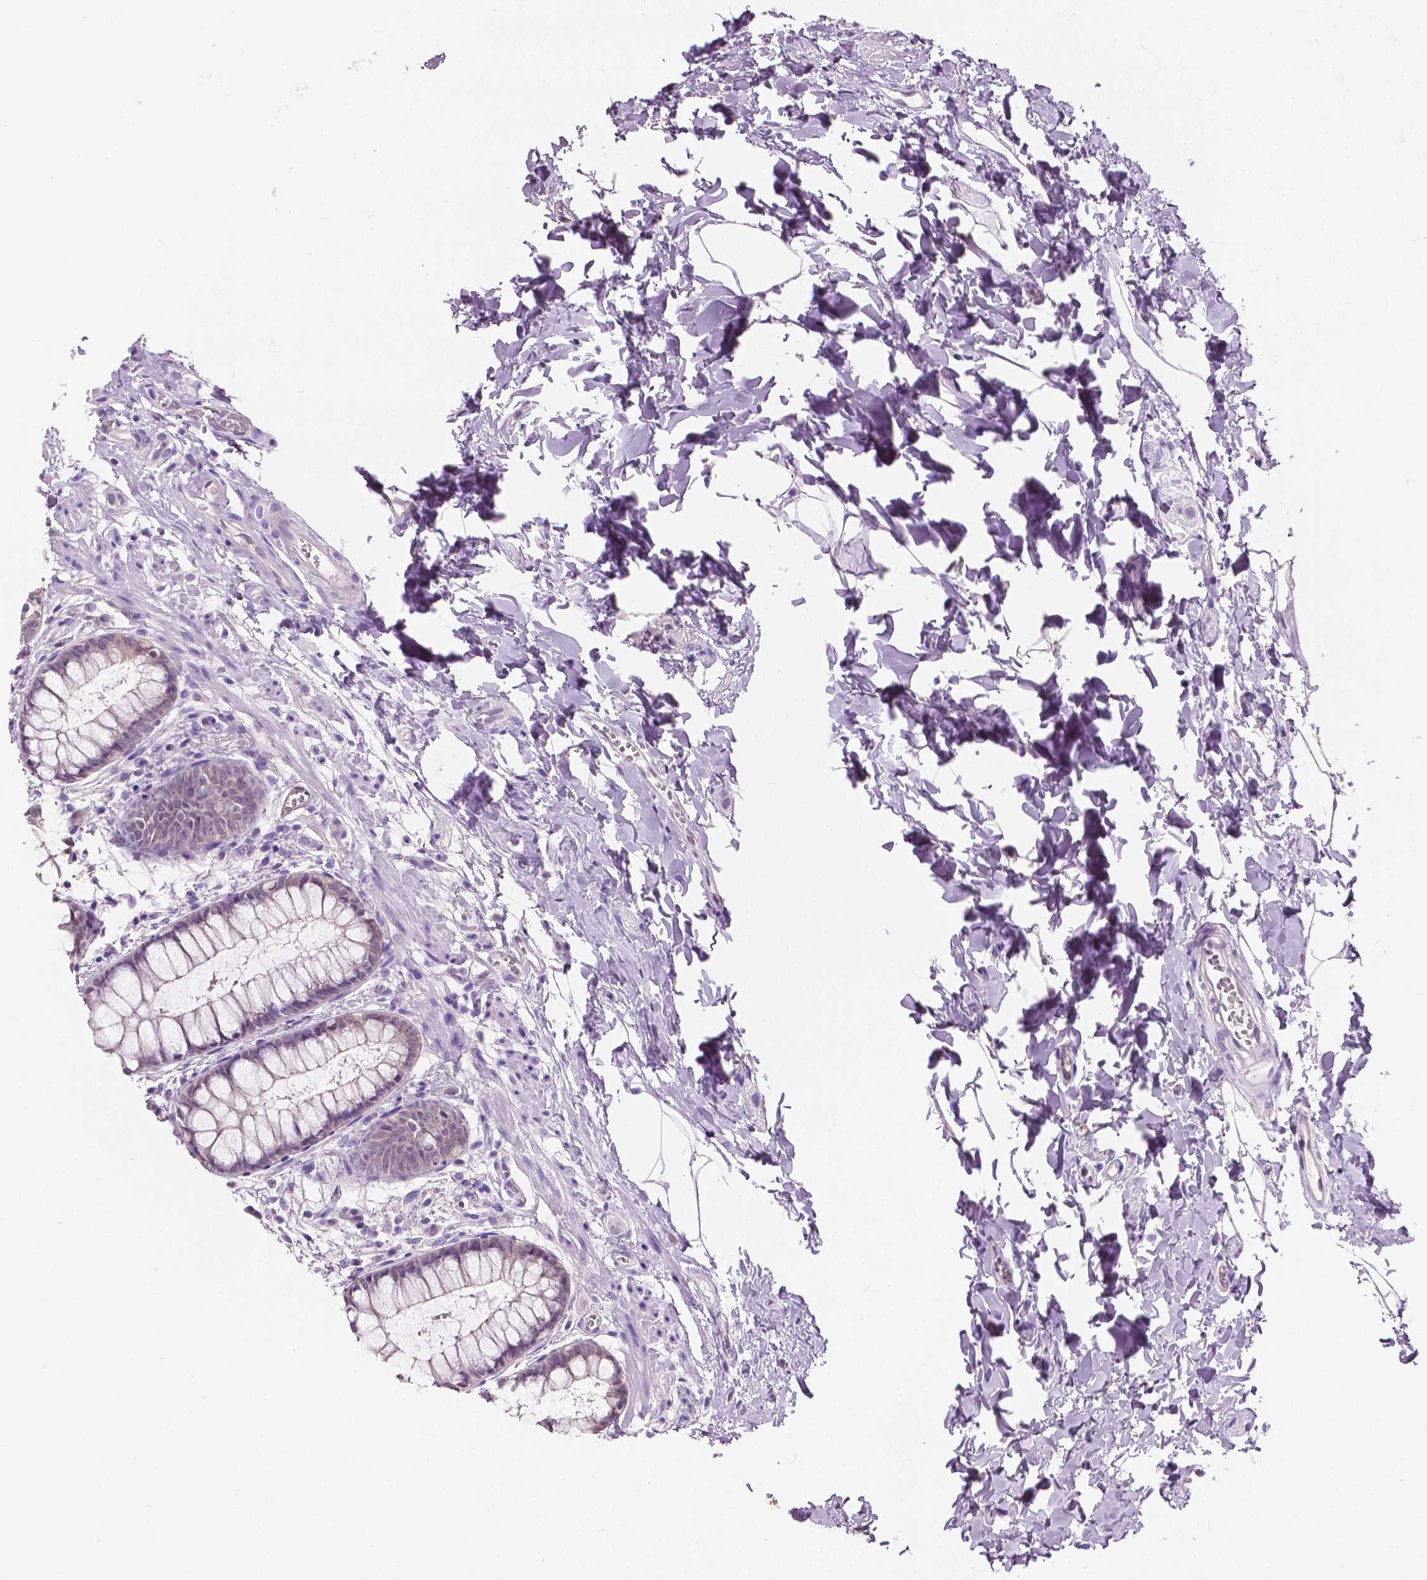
{"staining": {"intensity": "negative", "quantity": "none", "location": "none"}, "tissue": "rectum", "cell_type": "Glandular cells", "image_type": "normal", "snomed": [{"axis": "morphology", "description": "Normal tissue, NOS"}, {"axis": "topography", "description": "Rectum"}], "caption": "Human rectum stained for a protein using immunohistochemistry reveals no expression in glandular cells.", "gene": "TKFC", "patient": {"sex": "female", "age": 62}}